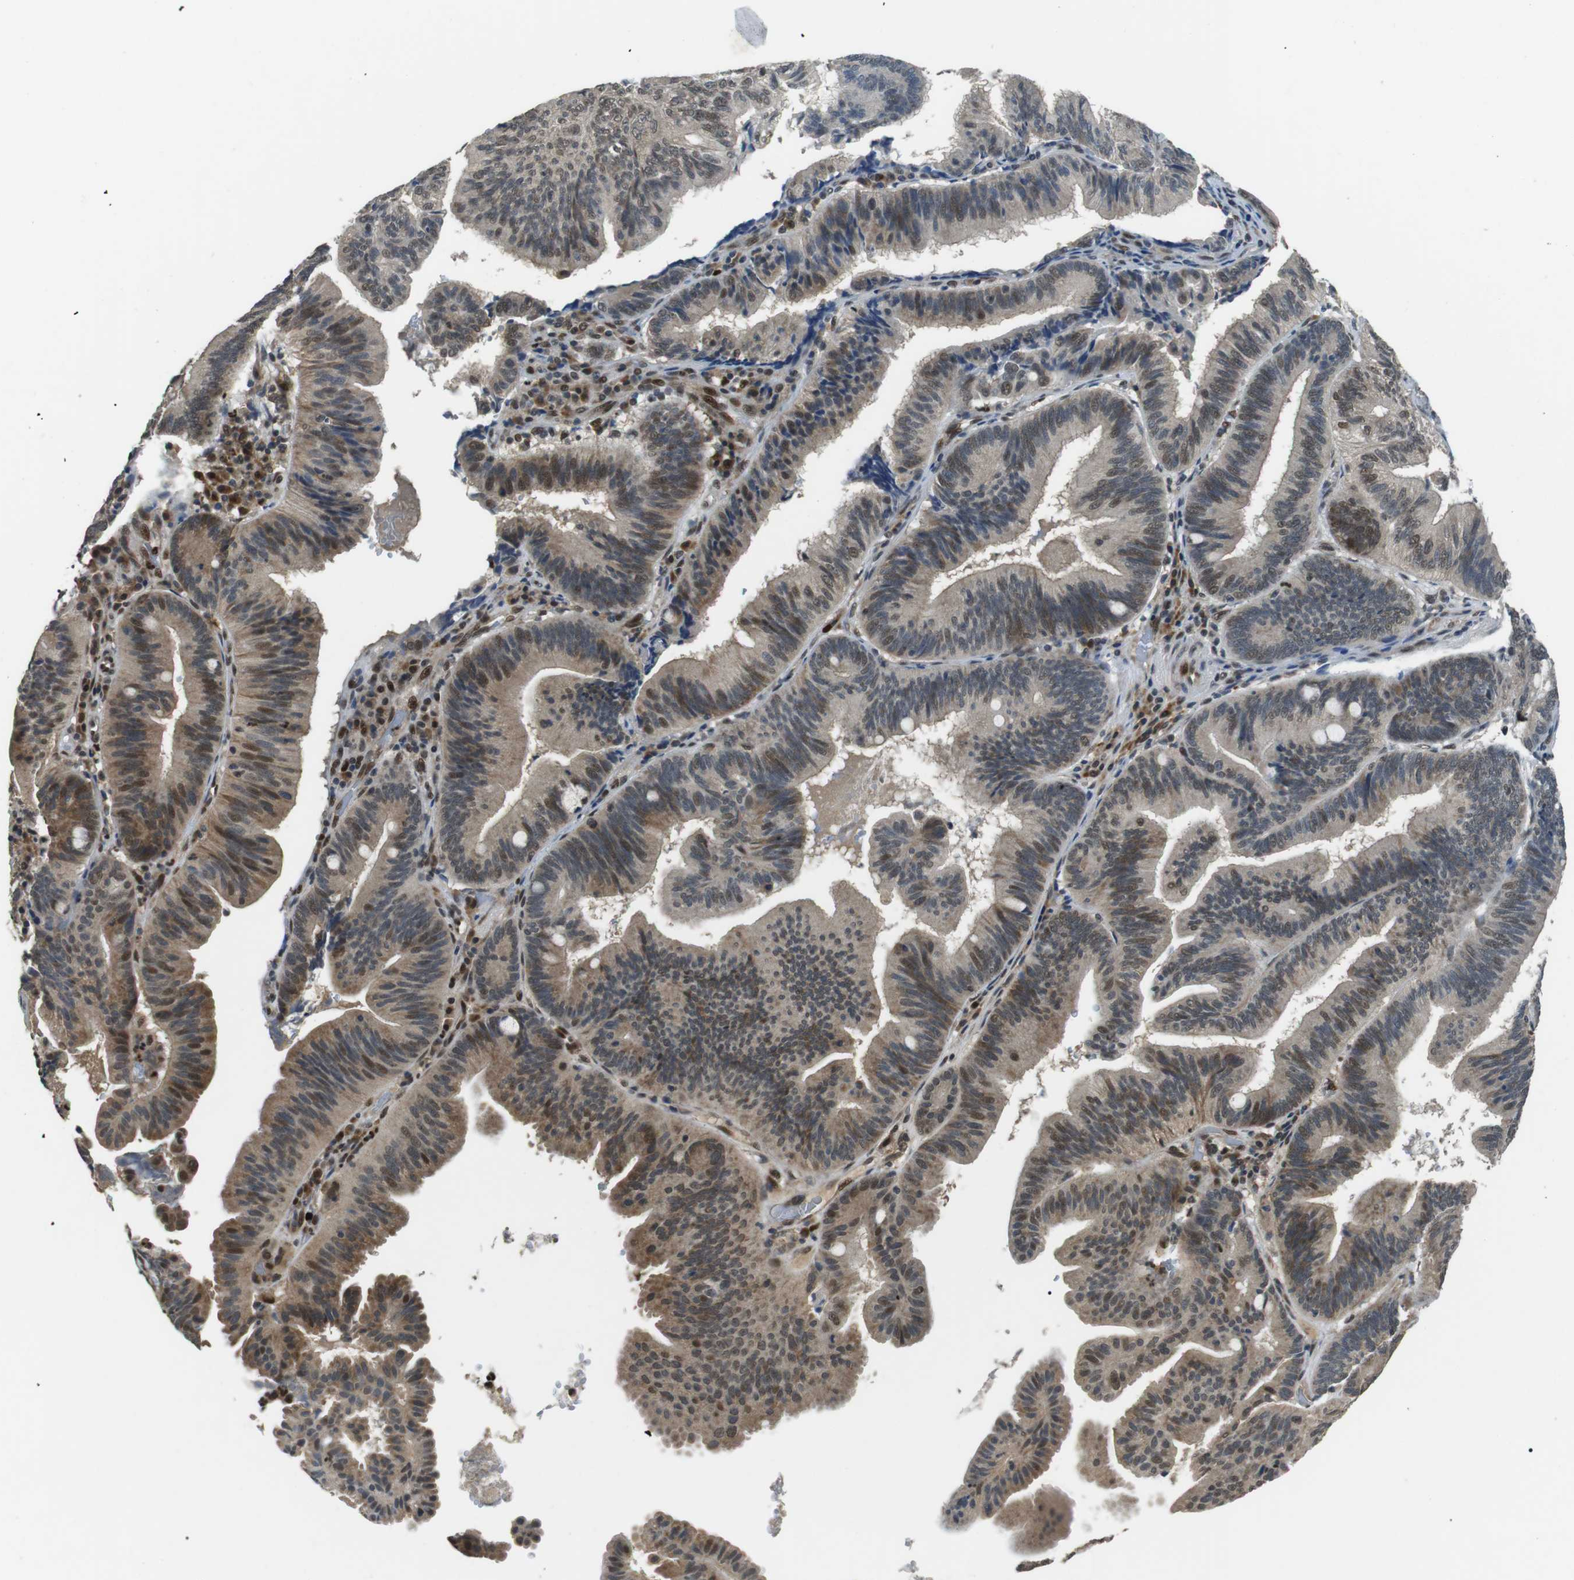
{"staining": {"intensity": "moderate", "quantity": "25%-75%", "location": "cytoplasmic/membranous,nuclear"}, "tissue": "pancreatic cancer", "cell_type": "Tumor cells", "image_type": "cancer", "snomed": [{"axis": "morphology", "description": "Adenocarcinoma, NOS"}, {"axis": "topography", "description": "Pancreas"}], "caption": "Protein expression analysis of pancreatic adenocarcinoma reveals moderate cytoplasmic/membranous and nuclear expression in approximately 25%-75% of tumor cells.", "gene": "ORAI3", "patient": {"sex": "male", "age": 82}}